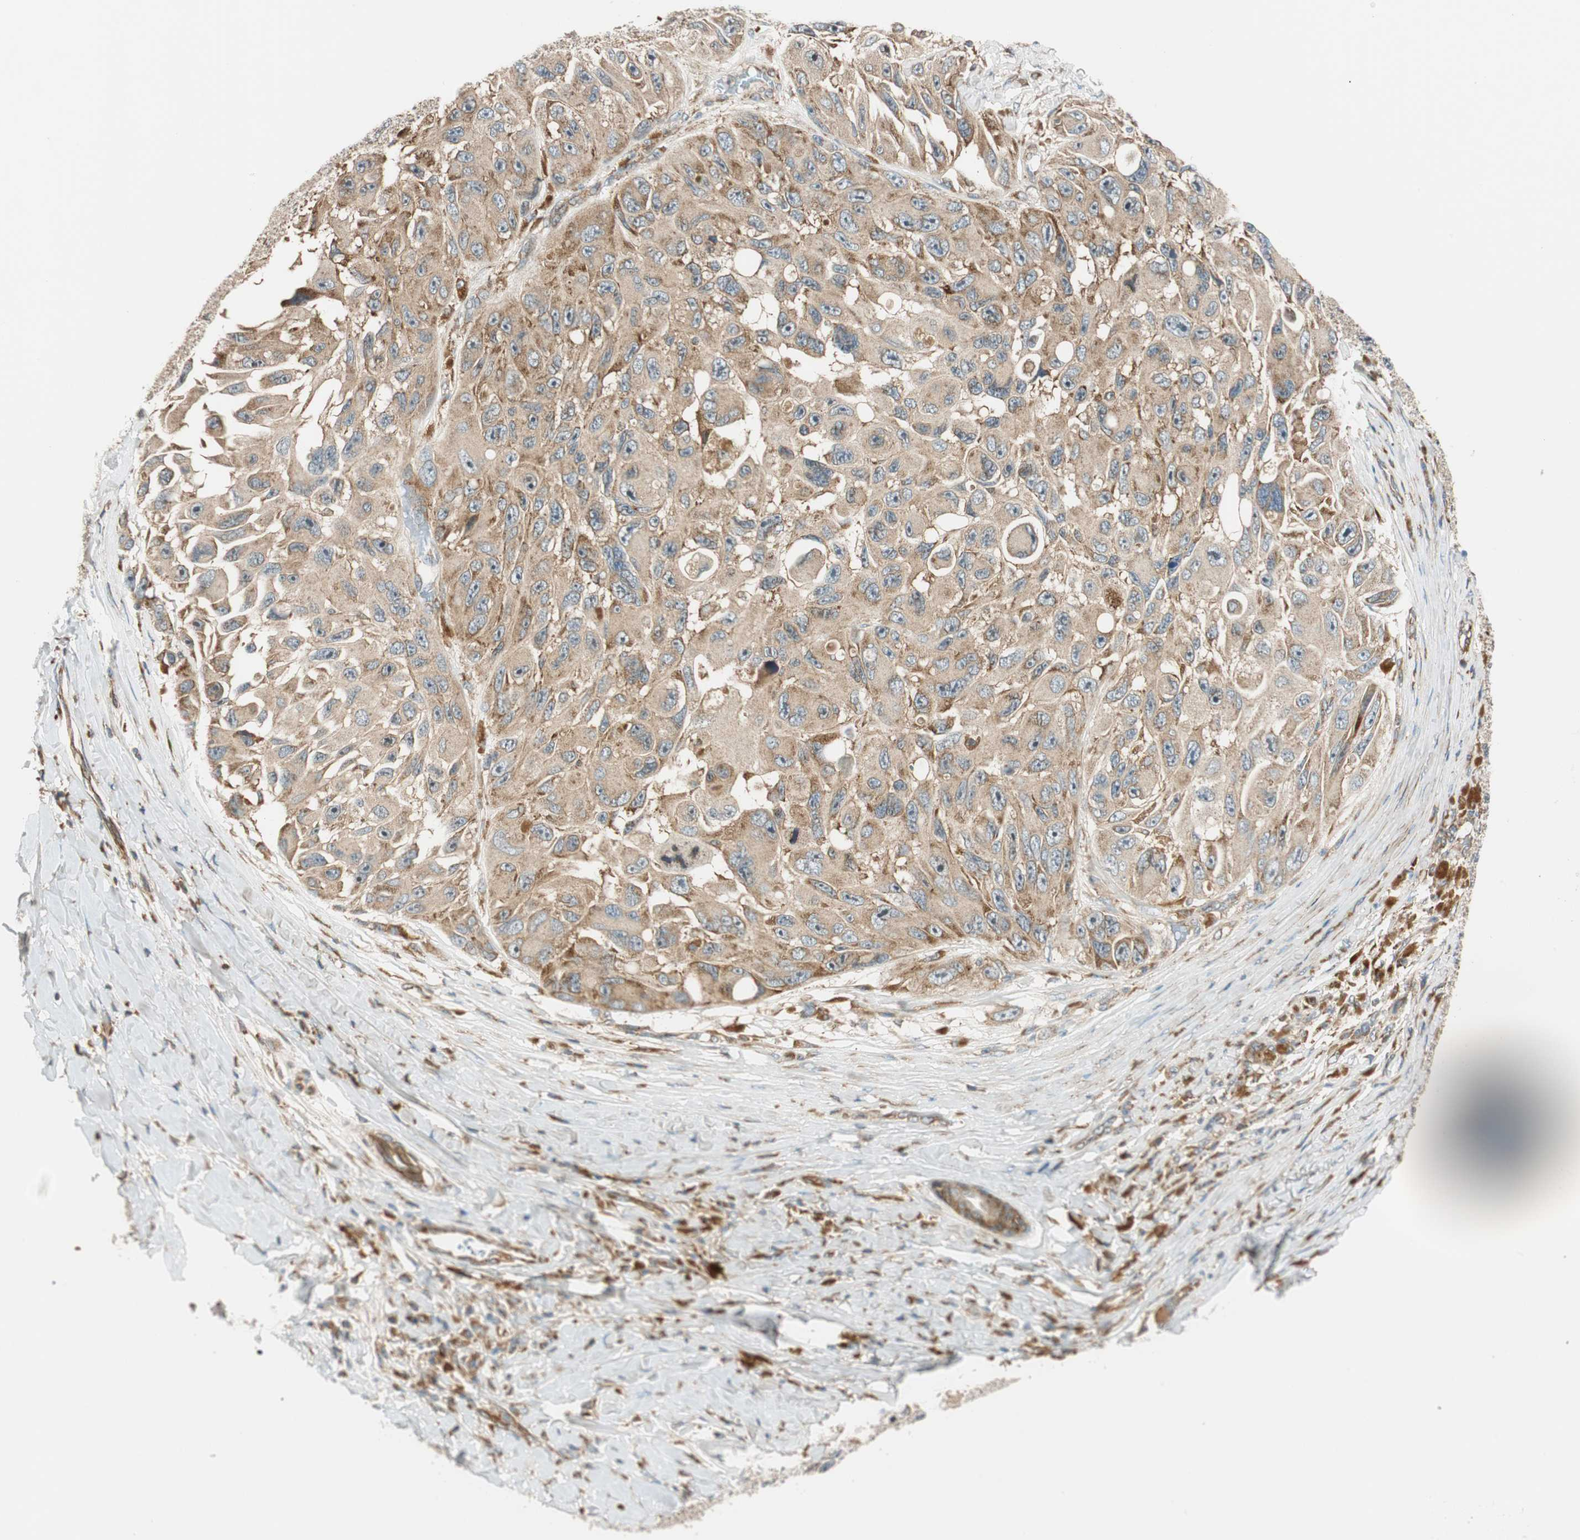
{"staining": {"intensity": "moderate", "quantity": ">75%", "location": "cytoplasmic/membranous"}, "tissue": "melanoma", "cell_type": "Tumor cells", "image_type": "cancer", "snomed": [{"axis": "morphology", "description": "Malignant melanoma, NOS"}, {"axis": "topography", "description": "Skin"}], "caption": "IHC histopathology image of neoplastic tissue: human melanoma stained using immunohistochemistry (IHC) shows medium levels of moderate protein expression localized specifically in the cytoplasmic/membranous of tumor cells, appearing as a cytoplasmic/membranous brown color.", "gene": "ABI1", "patient": {"sex": "female", "age": 73}}